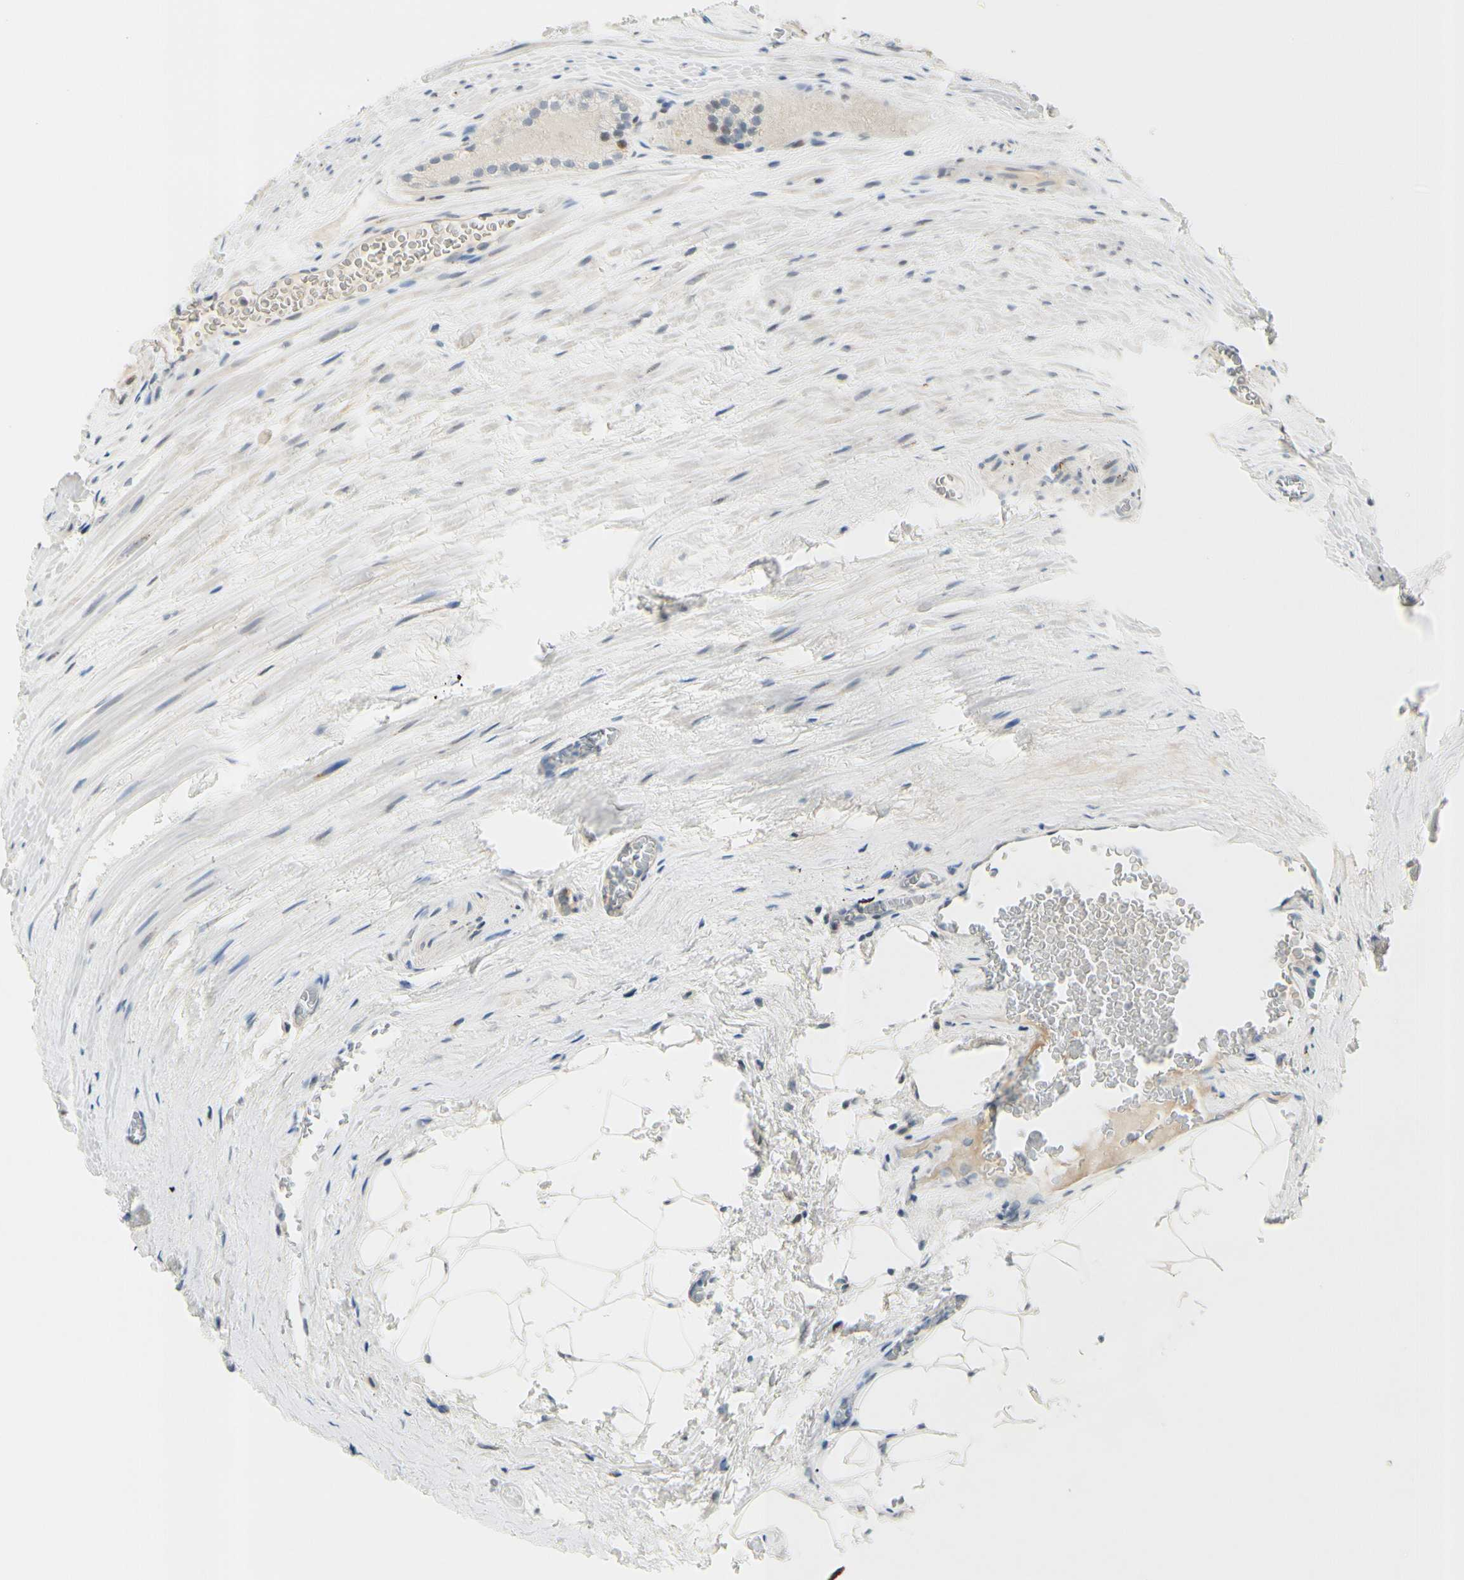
{"staining": {"intensity": "moderate", "quantity": "<25%", "location": "nuclear"}, "tissue": "prostate cancer", "cell_type": "Tumor cells", "image_type": "cancer", "snomed": [{"axis": "morphology", "description": "Adenocarcinoma, Low grade"}, {"axis": "topography", "description": "Prostate"}], "caption": "DAB (3,3'-diaminobenzidine) immunohistochemical staining of human prostate cancer demonstrates moderate nuclear protein positivity in approximately <25% of tumor cells.", "gene": "B4GALNT1", "patient": {"sex": "male", "age": 60}}